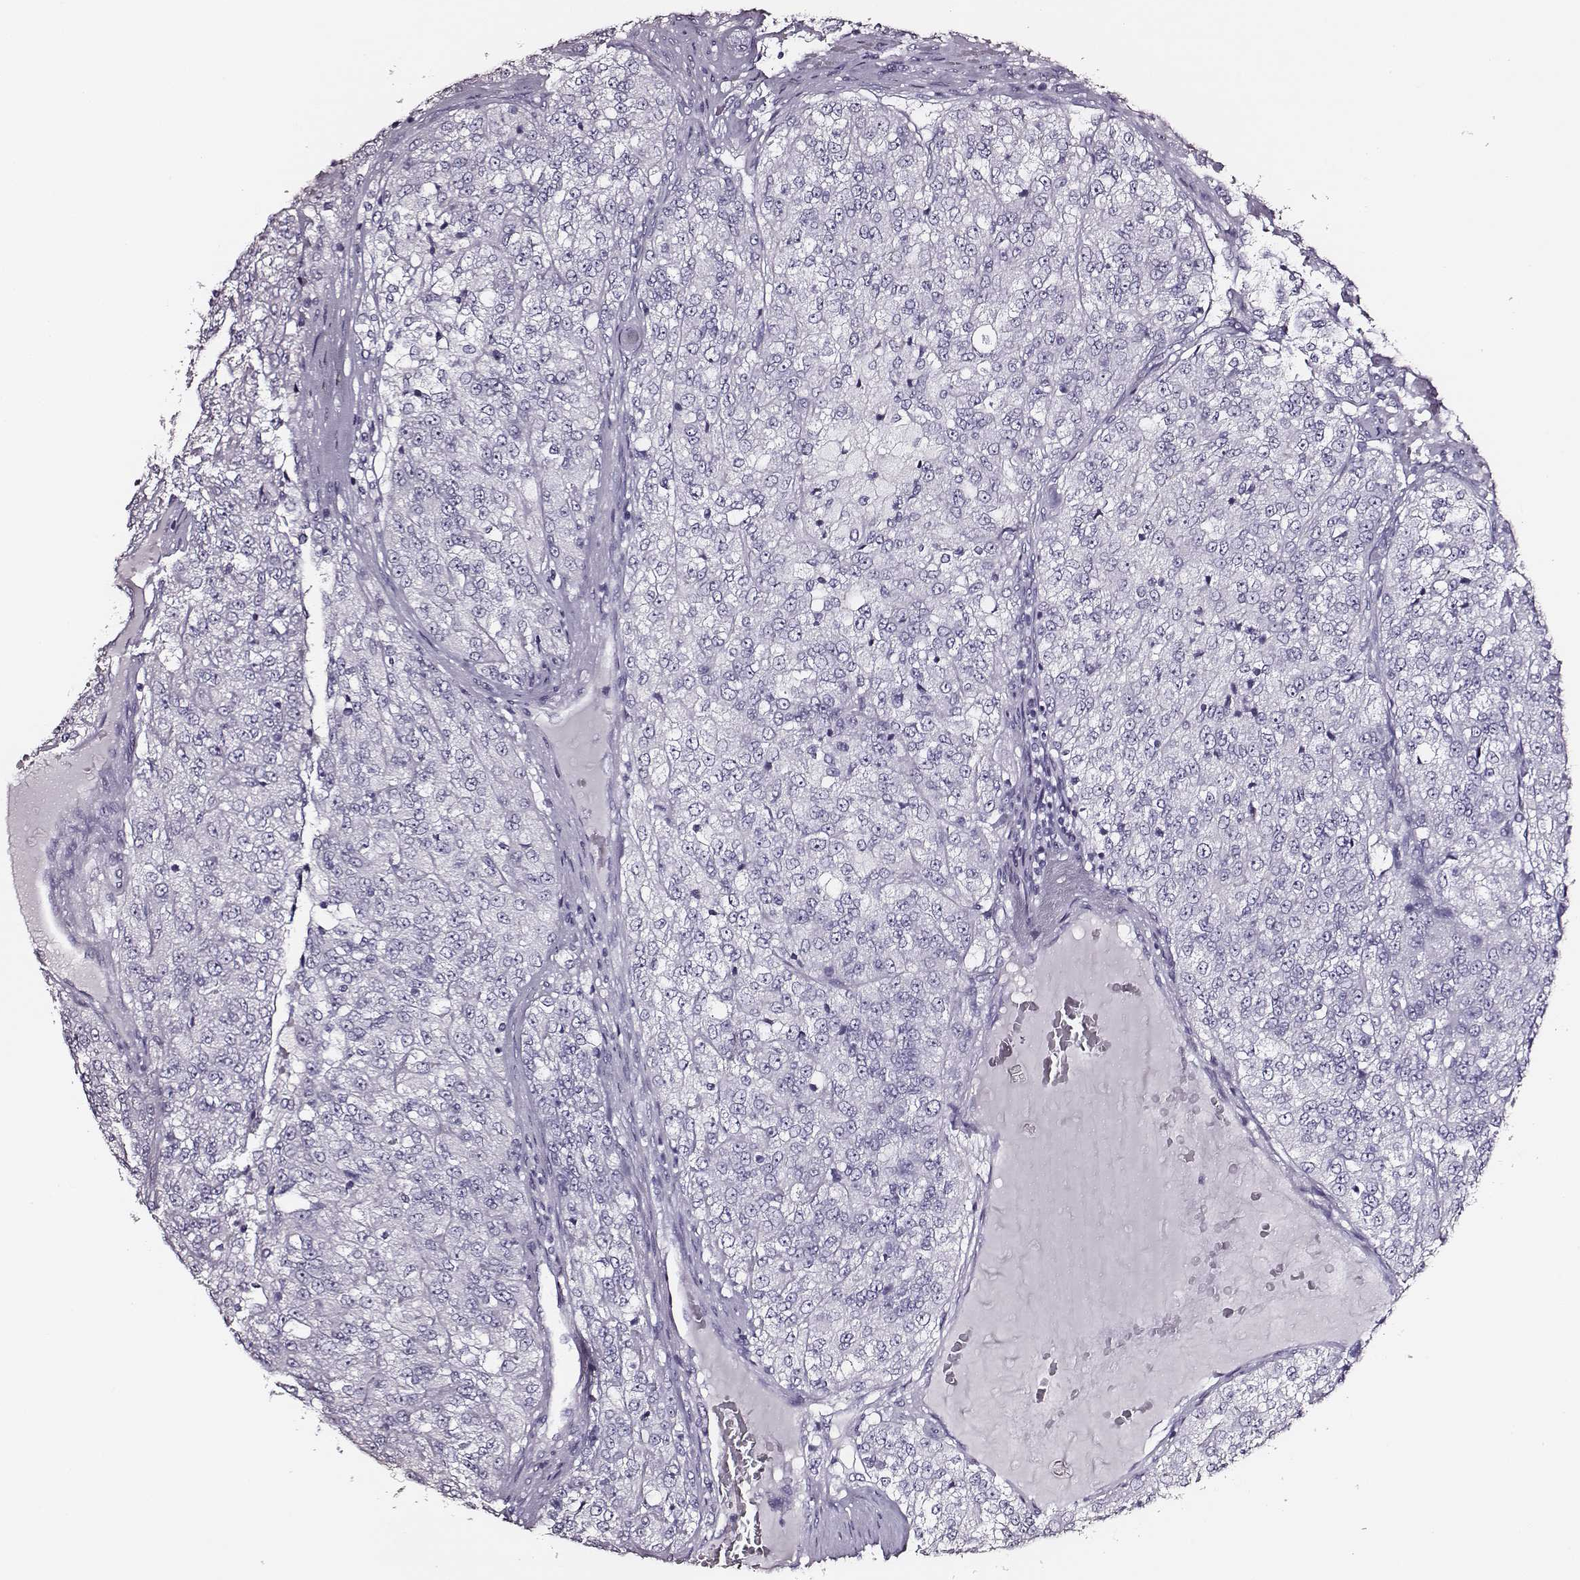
{"staining": {"intensity": "negative", "quantity": "none", "location": "none"}, "tissue": "renal cancer", "cell_type": "Tumor cells", "image_type": "cancer", "snomed": [{"axis": "morphology", "description": "Adenocarcinoma, NOS"}, {"axis": "topography", "description": "Kidney"}], "caption": "Immunohistochemistry micrograph of neoplastic tissue: human renal adenocarcinoma stained with DAB reveals no significant protein expression in tumor cells.", "gene": "DPEP1", "patient": {"sex": "female", "age": 63}}